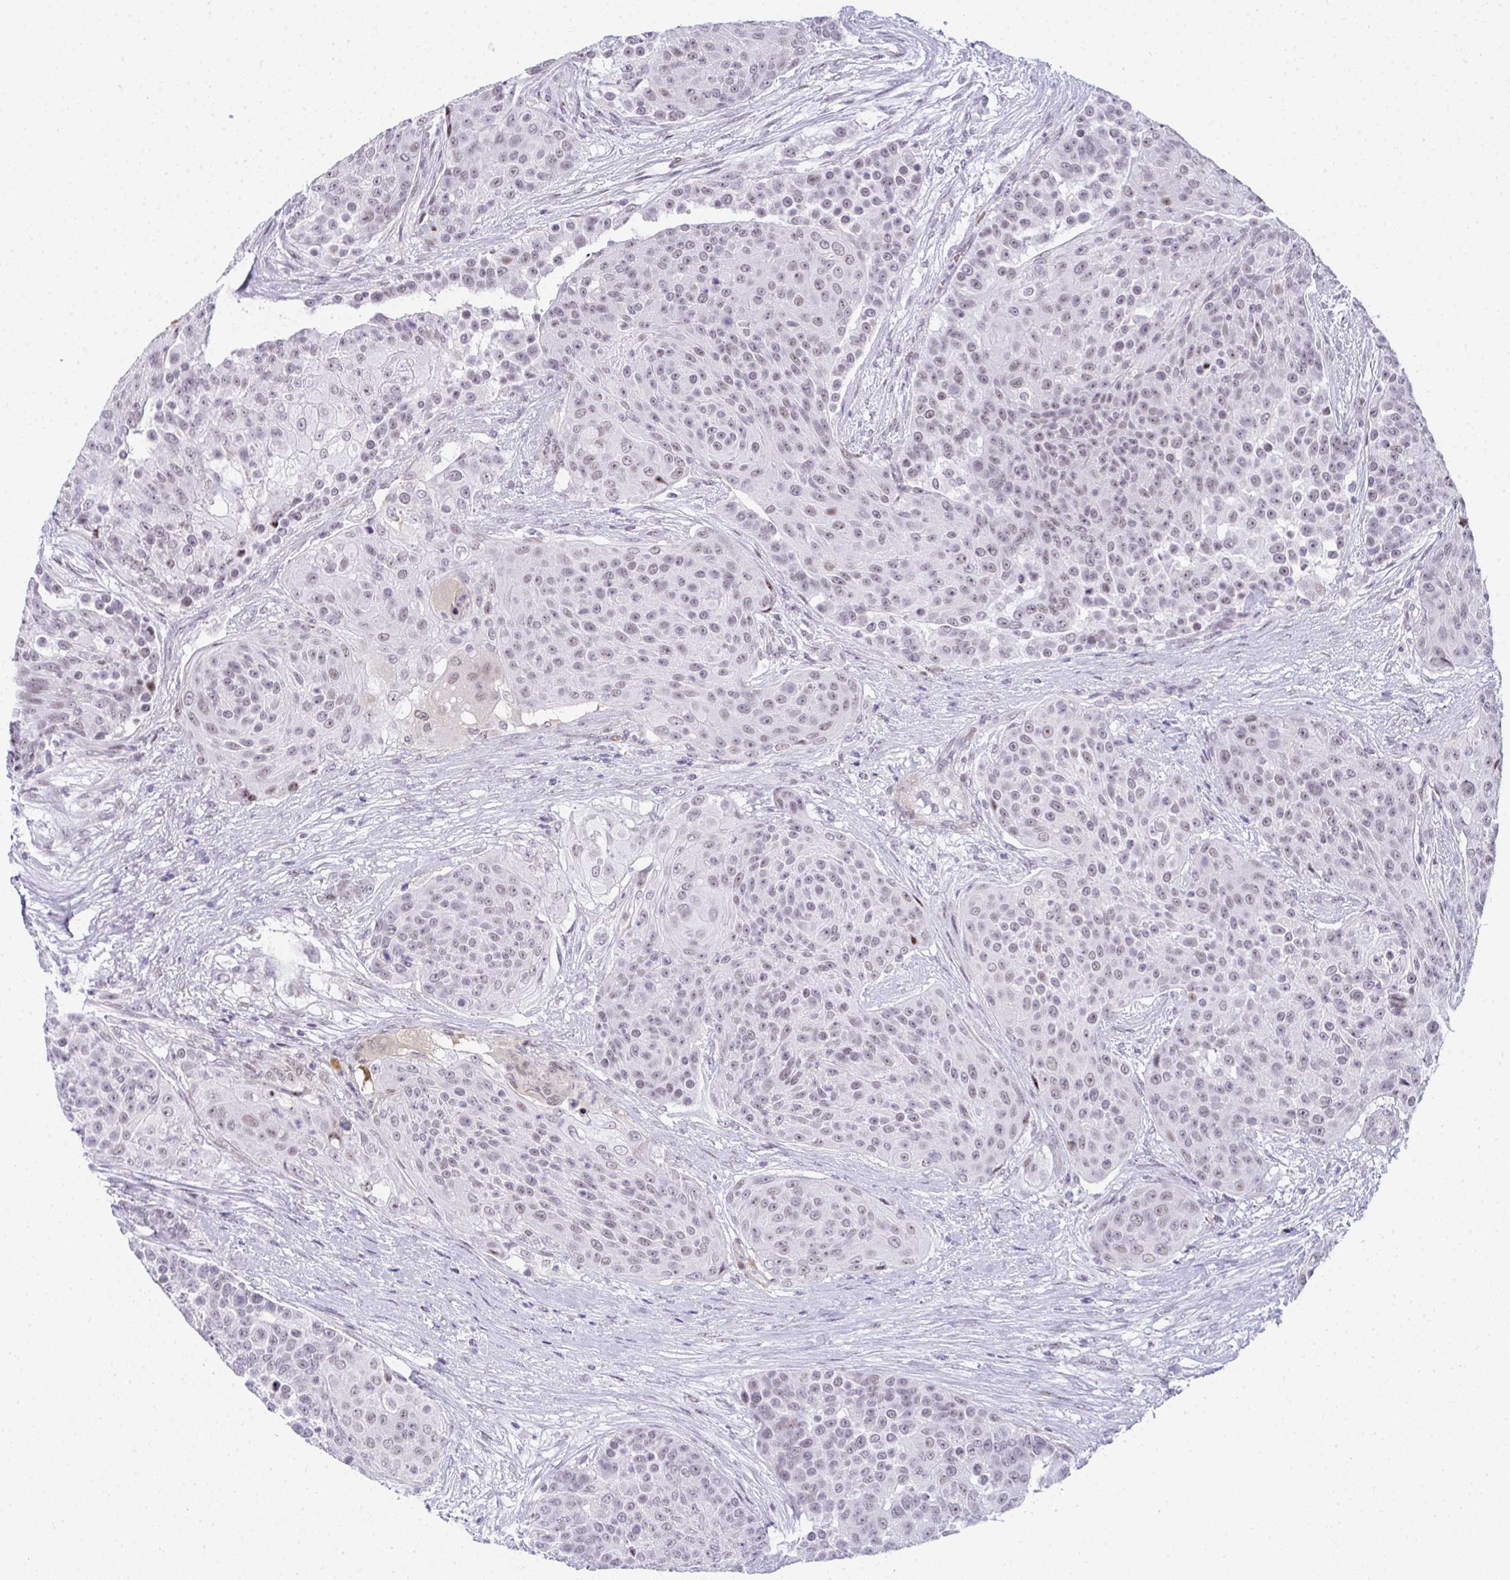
{"staining": {"intensity": "weak", "quantity": "25%-75%", "location": "nuclear"}, "tissue": "urothelial cancer", "cell_type": "Tumor cells", "image_type": "cancer", "snomed": [{"axis": "morphology", "description": "Urothelial carcinoma, High grade"}, {"axis": "topography", "description": "Urinary bladder"}], "caption": "Immunohistochemistry (IHC) (DAB) staining of human high-grade urothelial carcinoma displays weak nuclear protein staining in approximately 25%-75% of tumor cells.", "gene": "TNMD", "patient": {"sex": "female", "age": 63}}